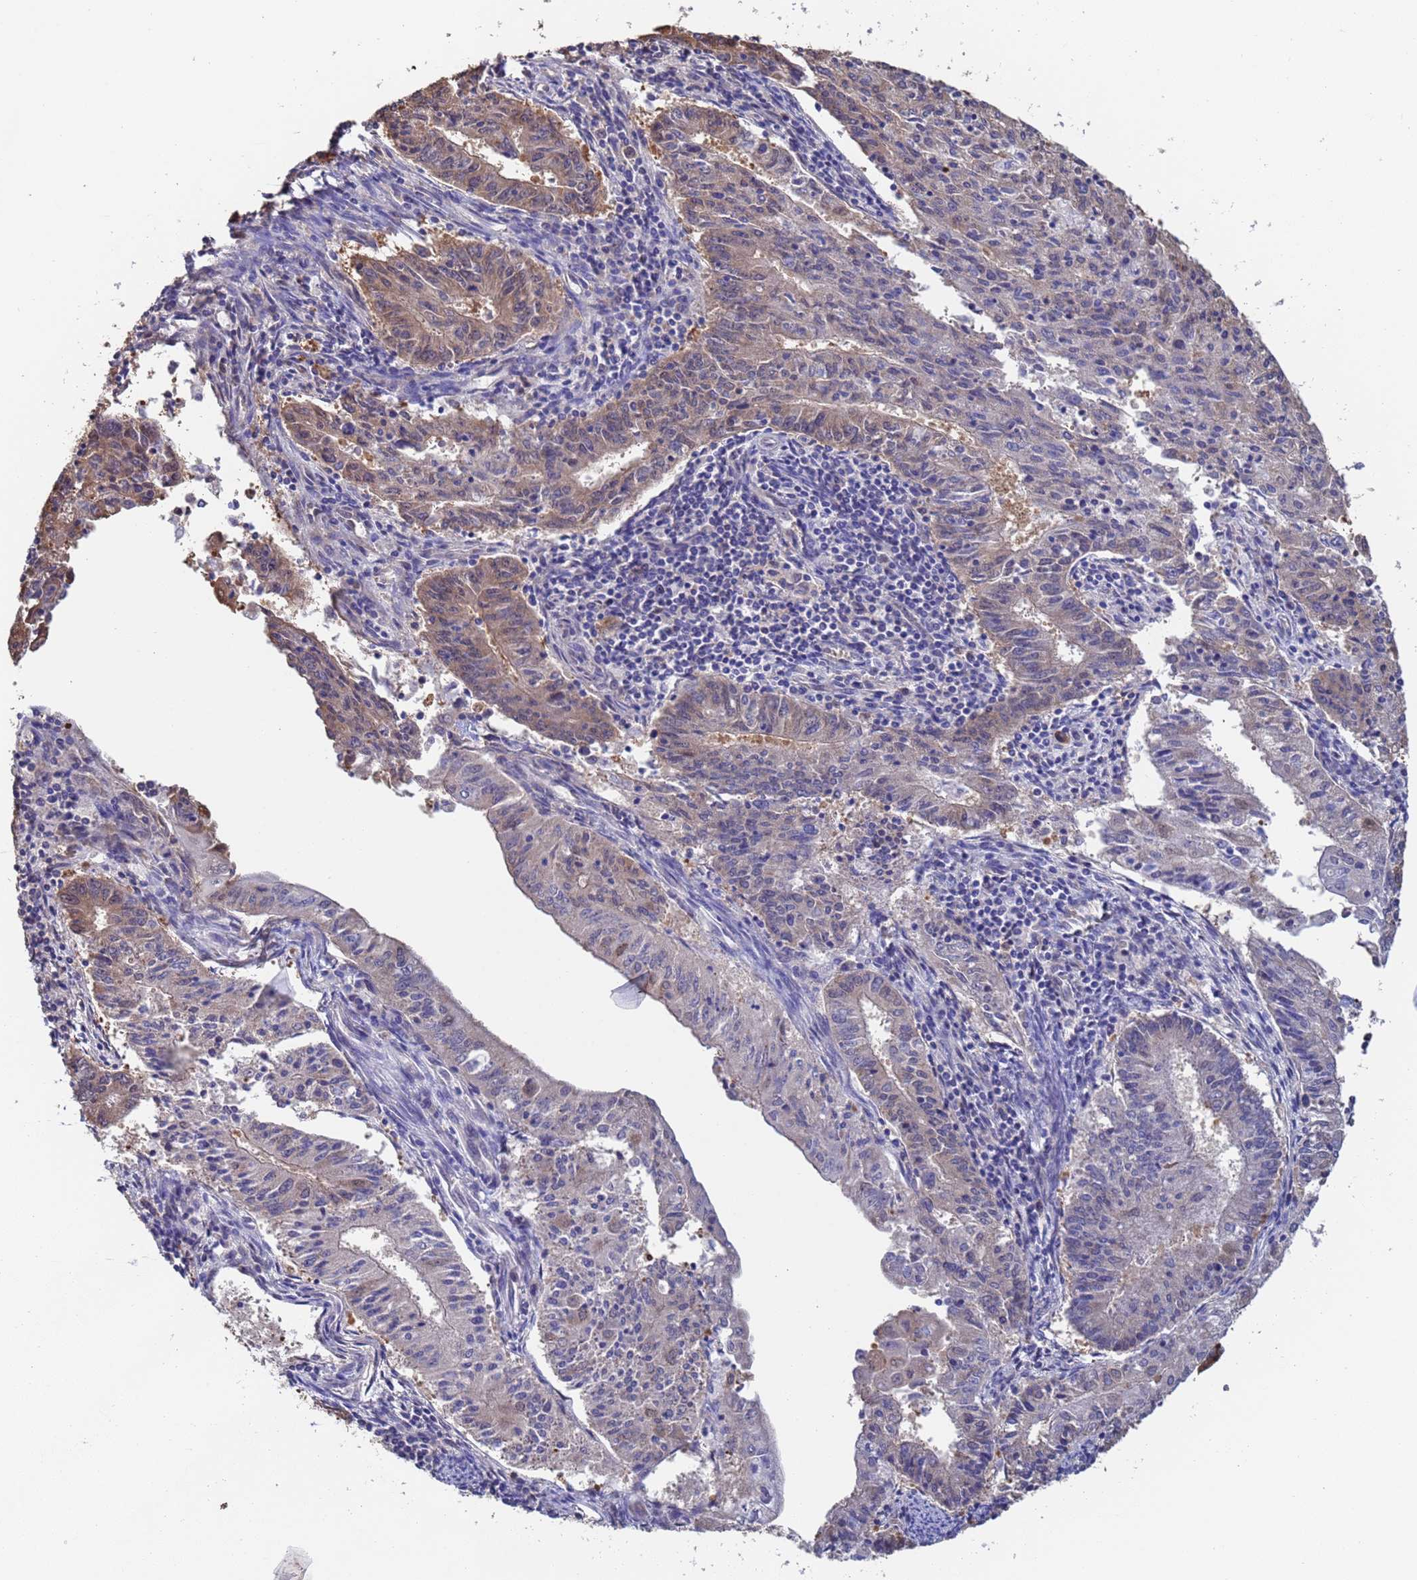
{"staining": {"intensity": "moderate", "quantity": "25%-75%", "location": "cytoplasmic/membranous"}, "tissue": "endometrial cancer", "cell_type": "Tumor cells", "image_type": "cancer", "snomed": [{"axis": "morphology", "description": "Adenocarcinoma, NOS"}, {"axis": "topography", "description": "Endometrium"}], "caption": "Tumor cells demonstrate medium levels of moderate cytoplasmic/membranous expression in approximately 25%-75% of cells in human endometrial cancer.", "gene": "FAM25A", "patient": {"sex": "female", "age": 59}}